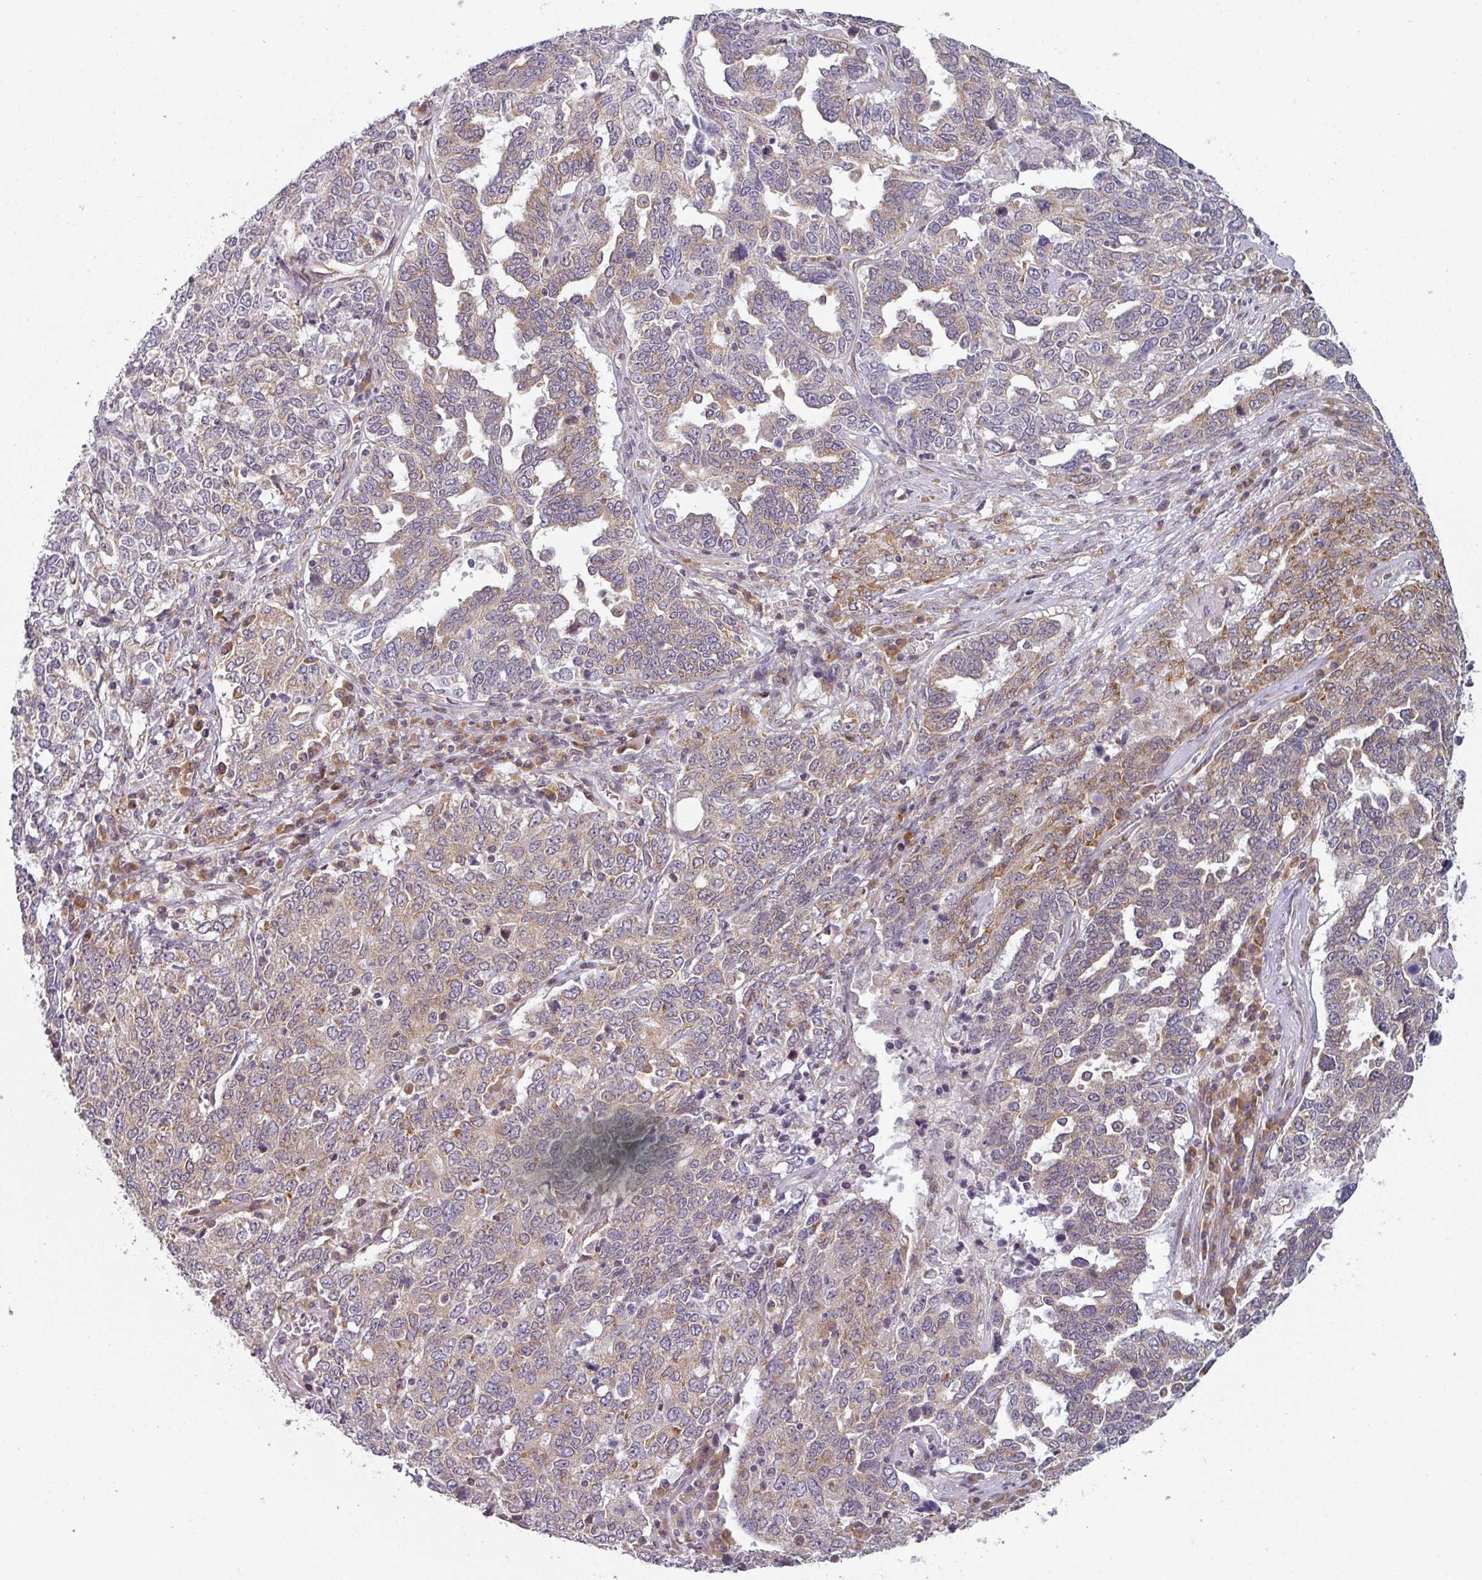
{"staining": {"intensity": "moderate", "quantity": "25%-75%", "location": "cytoplasmic/membranous"}, "tissue": "ovarian cancer", "cell_type": "Tumor cells", "image_type": "cancer", "snomed": [{"axis": "morphology", "description": "Carcinoma, endometroid"}, {"axis": "topography", "description": "Ovary"}], "caption": "Immunohistochemistry (IHC) (DAB) staining of human ovarian cancer (endometroid carcinoma) demonstrates moderate cytoplasmic/membranous protein expression in about 25%-75% of tumor cells.", "gene": "TAPT1", "patient": {"sex": "female", "age": 62}}